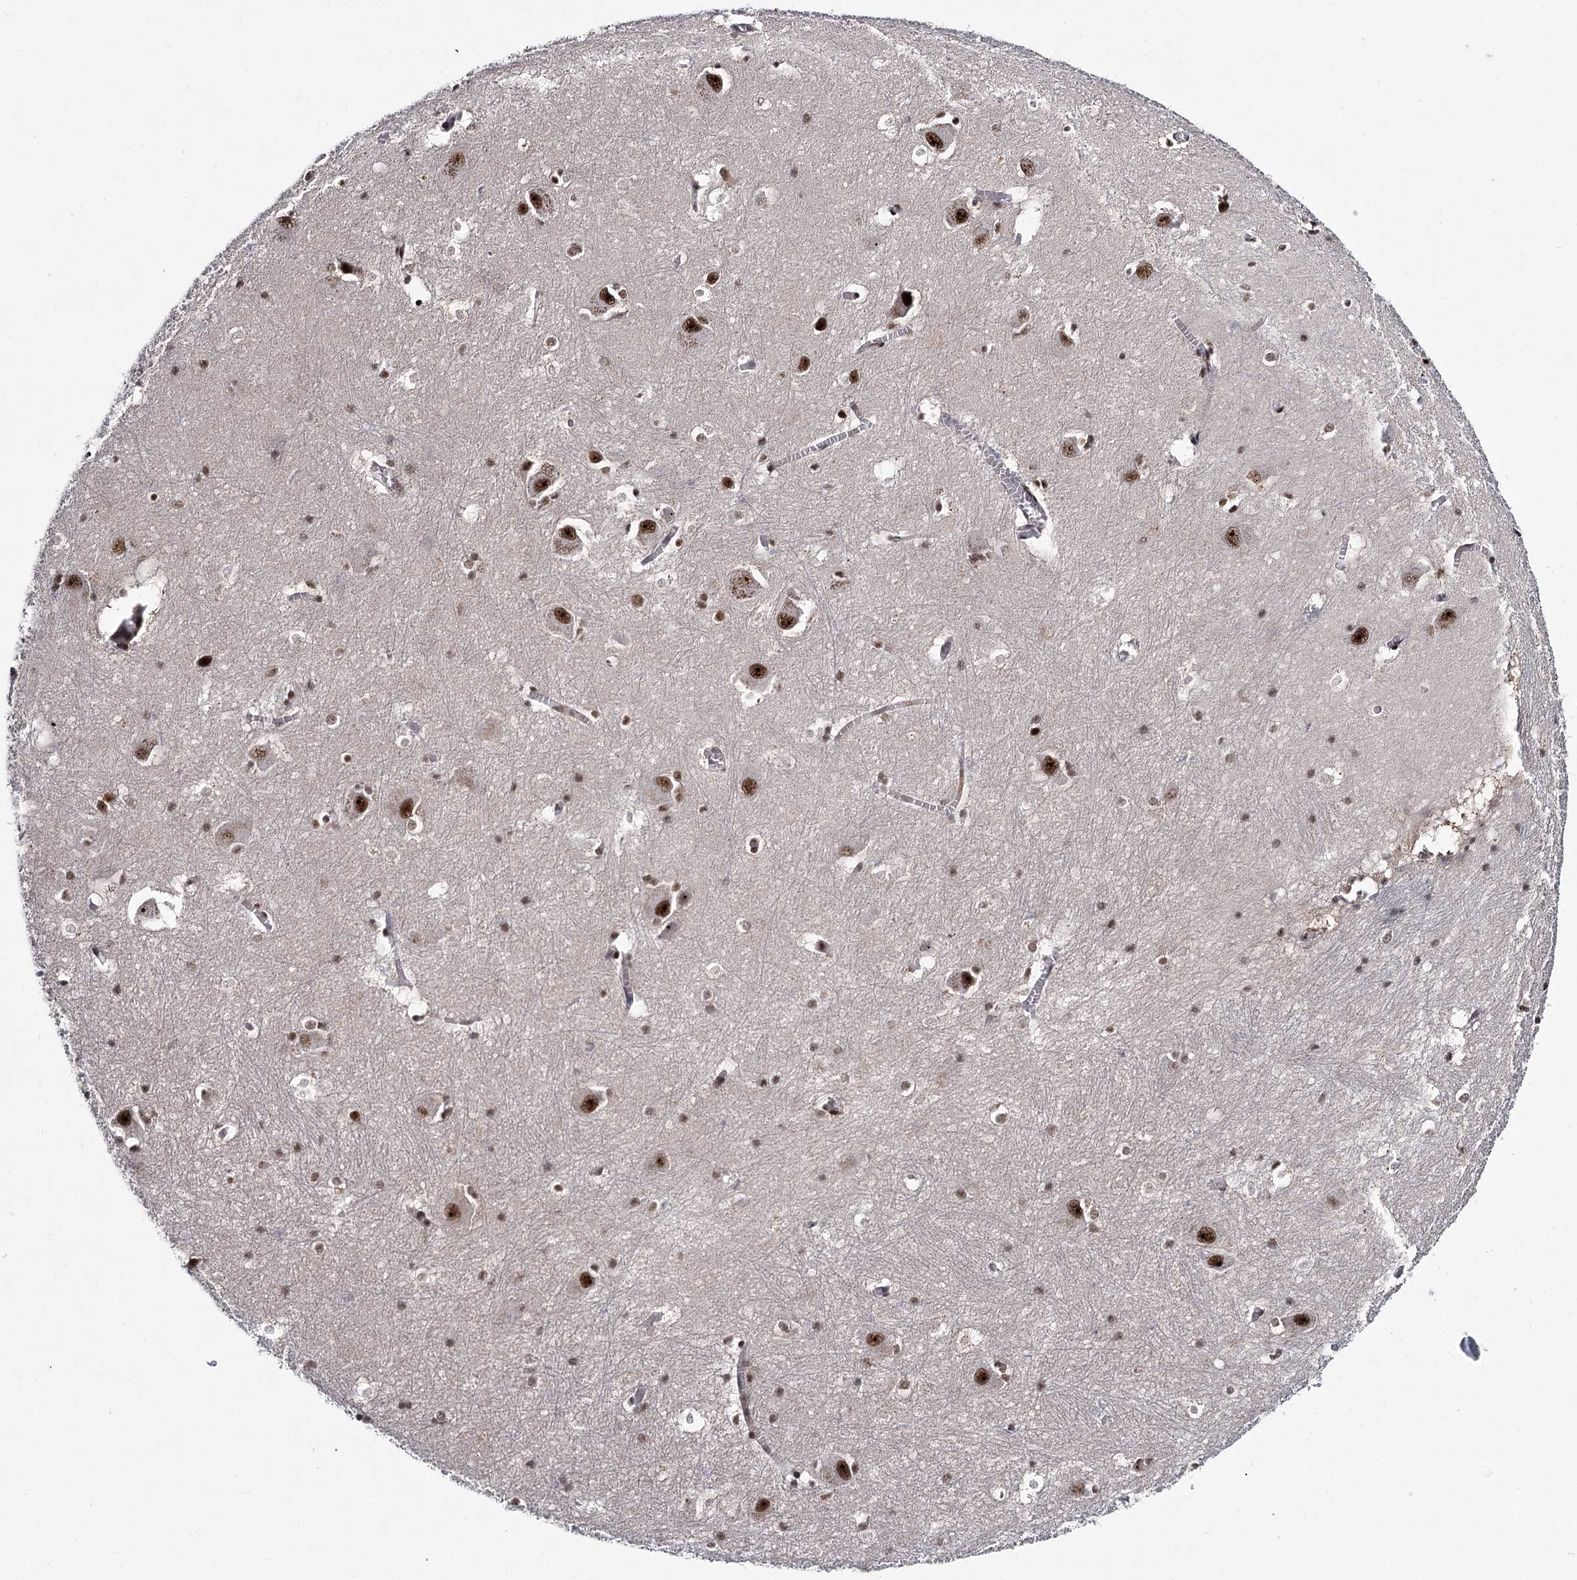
{"staining": {"intensity": "strong", "quantity": ">75%", "location": "nuclear"}, "tissue": "caudate", "cell_type": "Glial cells", "image_type": "normal", "snomed": [{"axis": "morphology", "description": "Normal tissue, NOS"}, {"axis": "topography", "description": "Lateral ventricle wall"}], "caption": "Normal caudate exhibits strong nuclear expression in approximately >75% of glial cells (Brightfield microscopy of DAB IHC at high magnification)..", "gene": "SCAF8", "patient": {"sex": "male", "age": 37}}